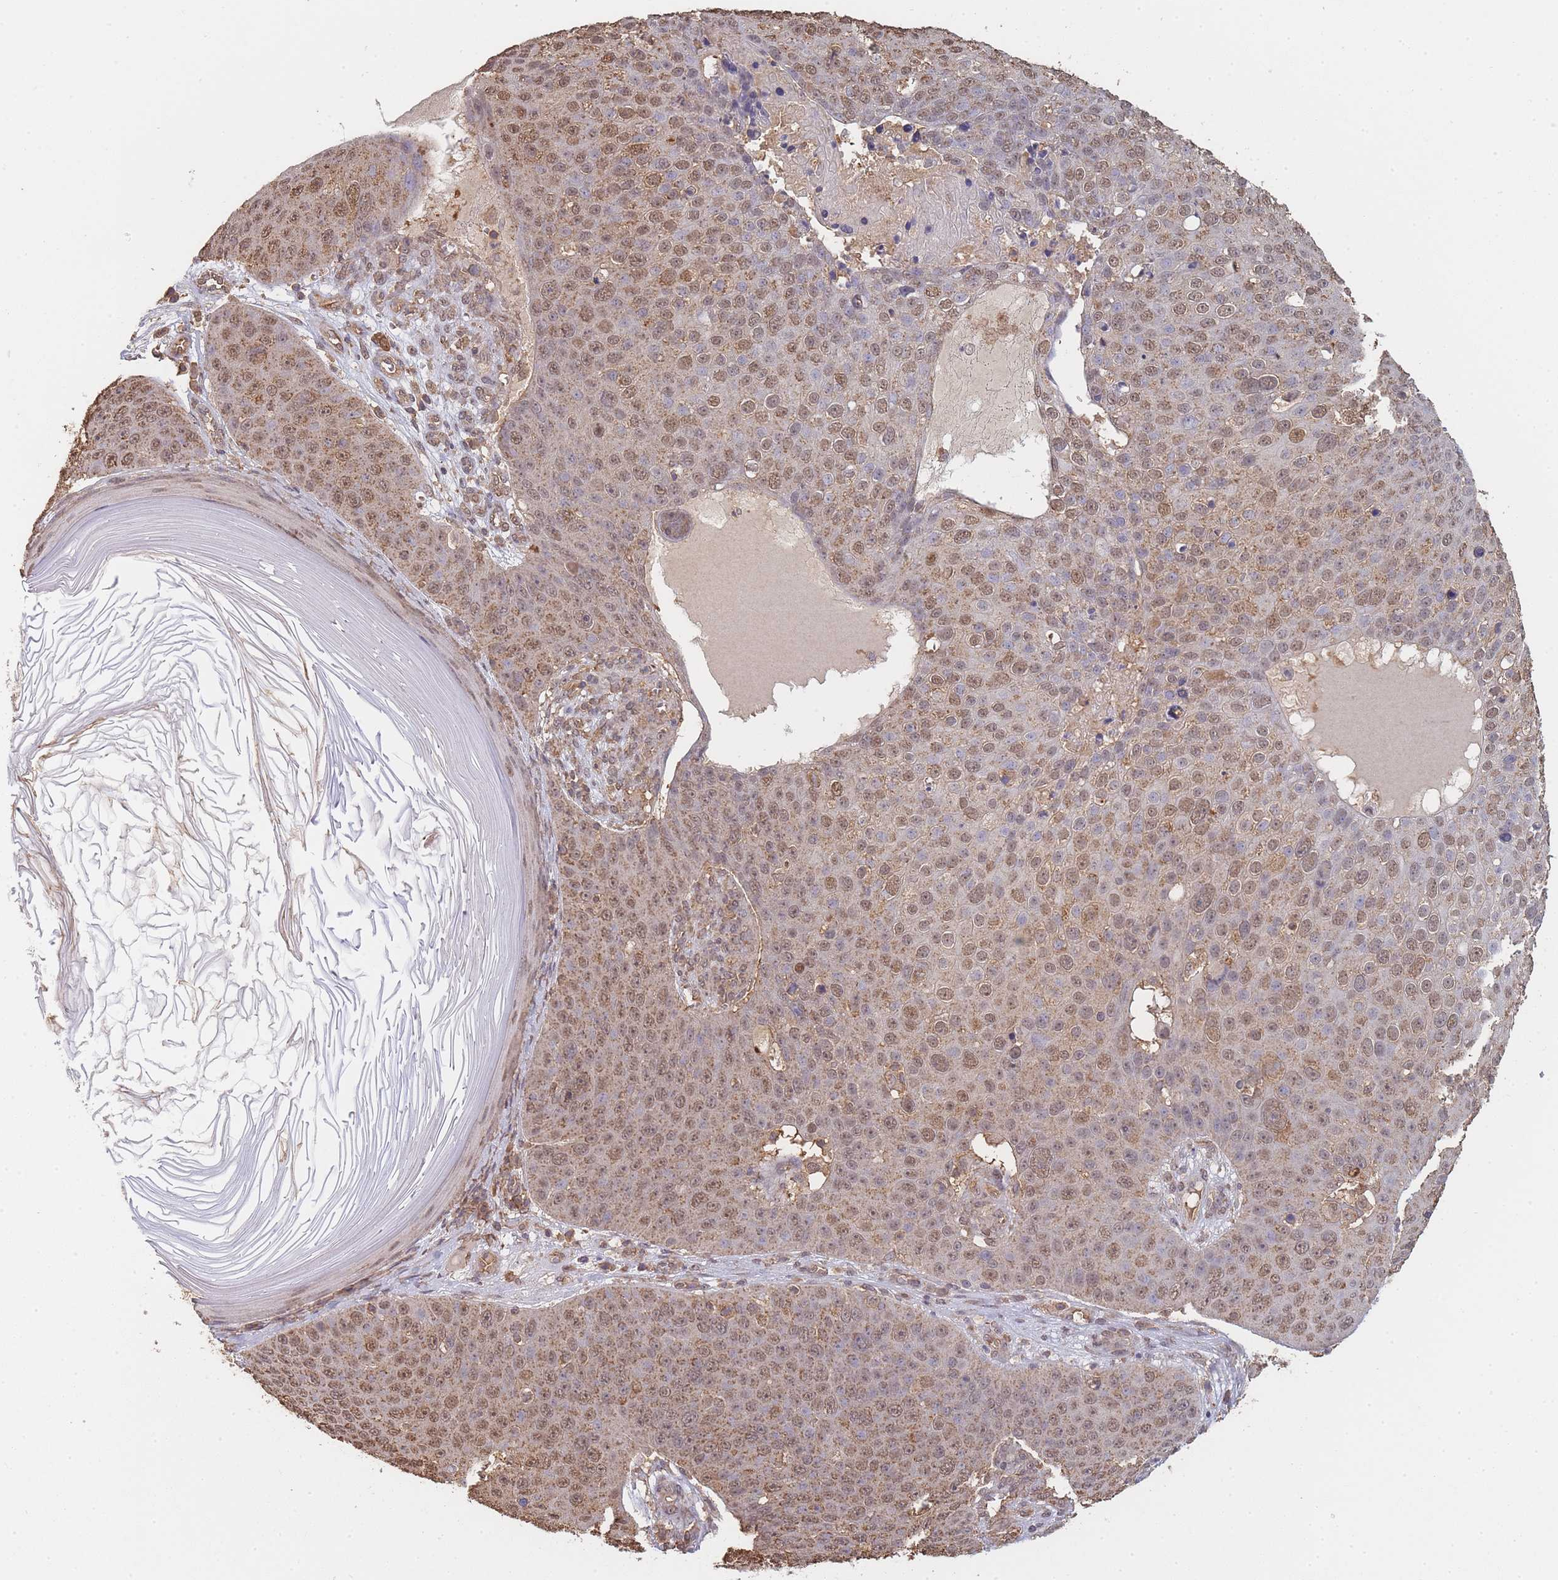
{"staining": {"intensity": "moderate", "quantity": ">75%", "location": "cytoplasmic/membranous,nuclear"}, "tissue": "skin cancer", "cell_type": "Tumor cells", "image_type": "cancer", "snomed": [{"axis": "morphology", "description": "Squamous cell carcinoma, NOS"}, {"axis": "topography", "description": "Skin"}], "caption": "DAB immunohistochemical staining of squamous cell carcinoma (skin) reveals moderate cytoplasmic/membranous and nuclear protein expression in about >75% of tumor cells.", "gene": "METRN", "patient": {"sex": "male", "age": 71}}